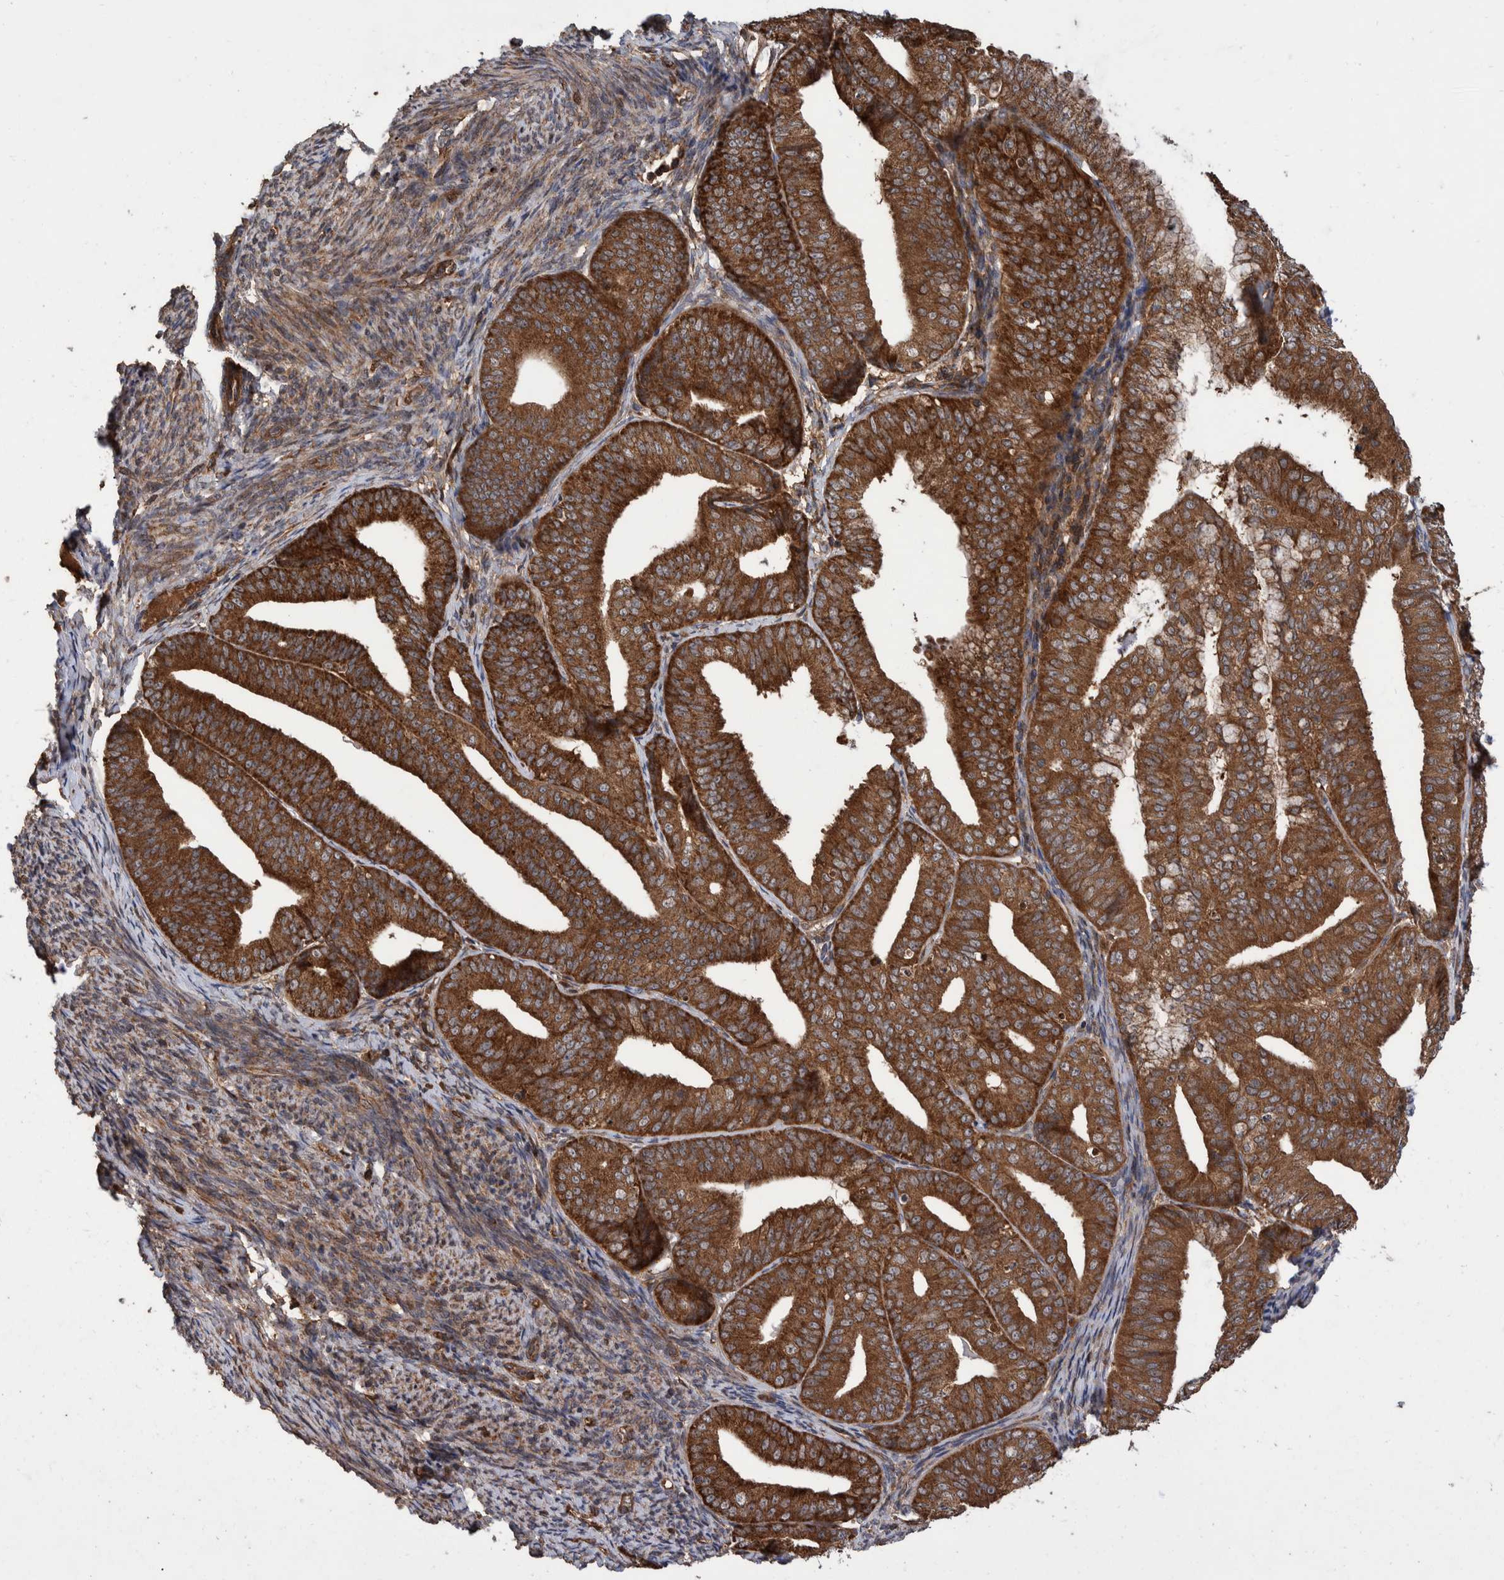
{"staining": {"intensity": "strong", "quantity": ">75%", "location": "cytoplasmic/membranous"}, "tissue": "endometrial cancer", "cell_type": "Tumor cells", "image_type": "cancer", "snomed": [{"axis": "morphology", "description": "Adenocarcinoma, NOS"}, {"axis": "topography", "description": "Endometrium"}], "caption": "This micrograph shows IHC staining of human endometrial adenocarcinoma, with high strong cytoplasmic/membranous positivity in approximately >75% of tumor cells.", "gene": "VBP1", "patient": {"sex": "female", "age": 63}}